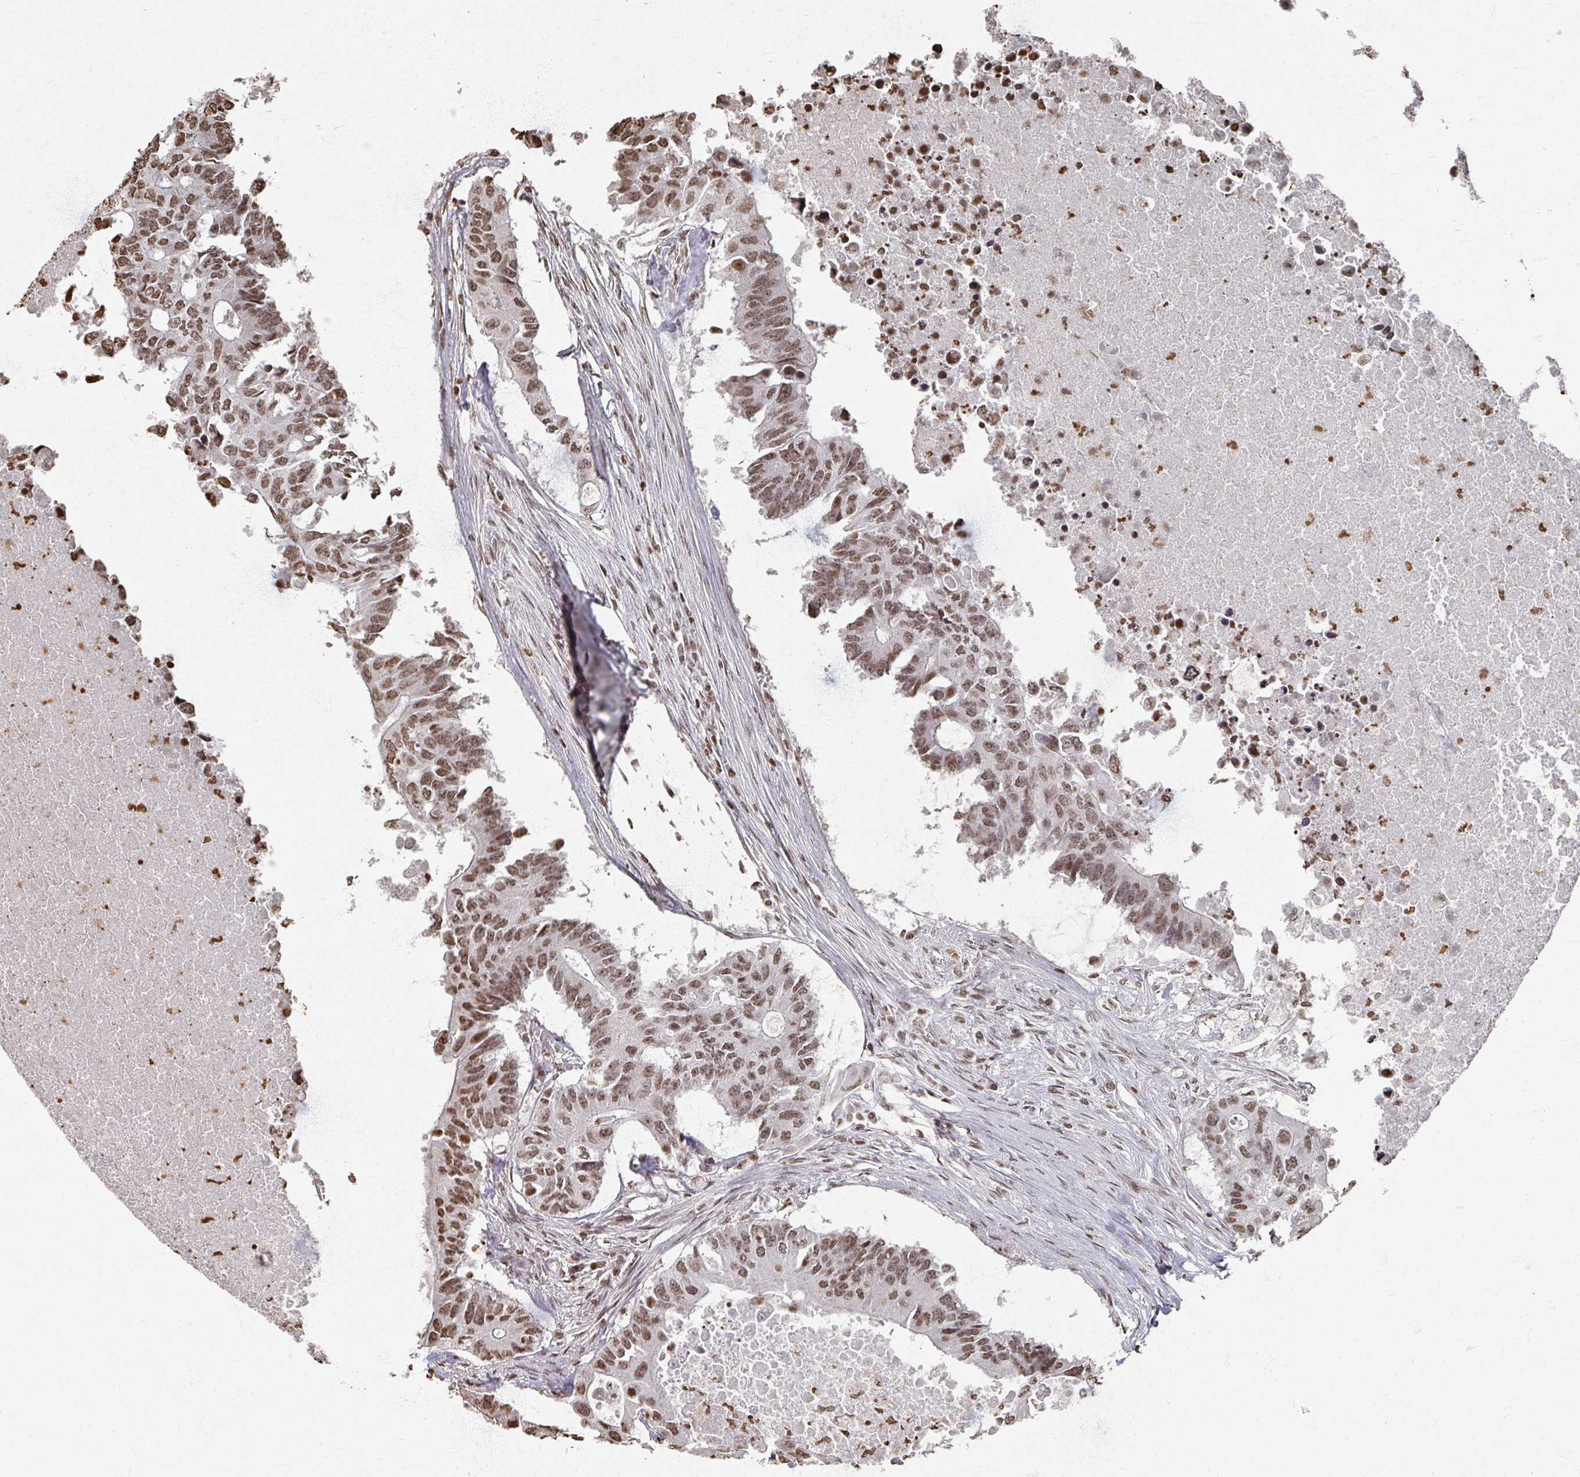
{"staining": {"intensity": "moderate", "quantity": ">75%", "location": "nuclear"}, "tissue": "colorectal cancer", "cell_type": "Tumor cells", "image_type": "cancer", "snomed": [{"axis": "morphology", "description": "Adenocarcinoma, NOS"}, {"axis": "topography", "description": "Colon"}], "caption": "Immunohistochemical staining of colorectal cancer (adenocarcinoma) exhibits medium levels of moderate nuclear positivity in about >75% of tumor cells.", "gene": "DCUN1D5", "patient": {"sex": "male", "age": 71}}